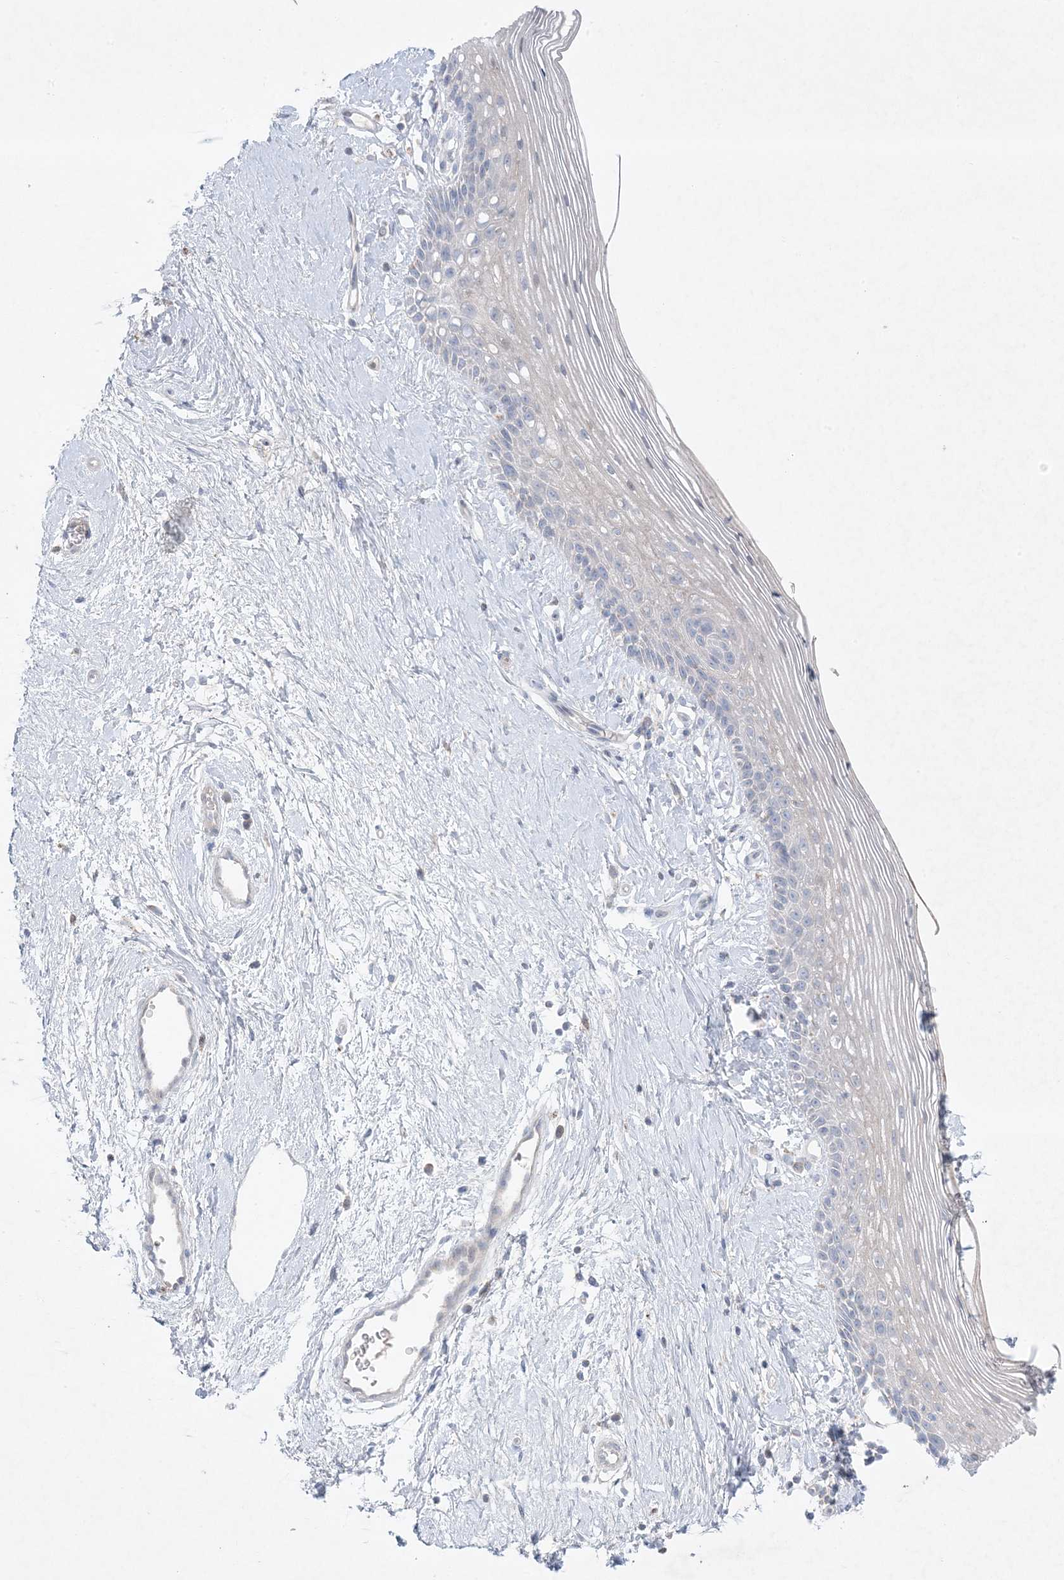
{"staining": {"intensity": "negative", "quantity": "none", "location": "none"}, "tissue": "vagina", "cell_type": "Squamous epithelial cells", "image_type": "normal", "snomed": [{"axis": "morphology", "description": "Normal tissue, NOS"}, {"axis": "topography", "description": "Vagina"}], "caption": "This photomicrograph is of normal vagina stained with IHC to label a protein in brown with the nuclei are counter-stained blue. There is no staining in squamous epithelial cells. The staining is performed using DAB (3,3'-diaminobenzidine) brown chromogen with nuclei counter-stained in using hematoxylin.", "gene": "KCTD6", "patient": {"sex": "female", "age": 46}}